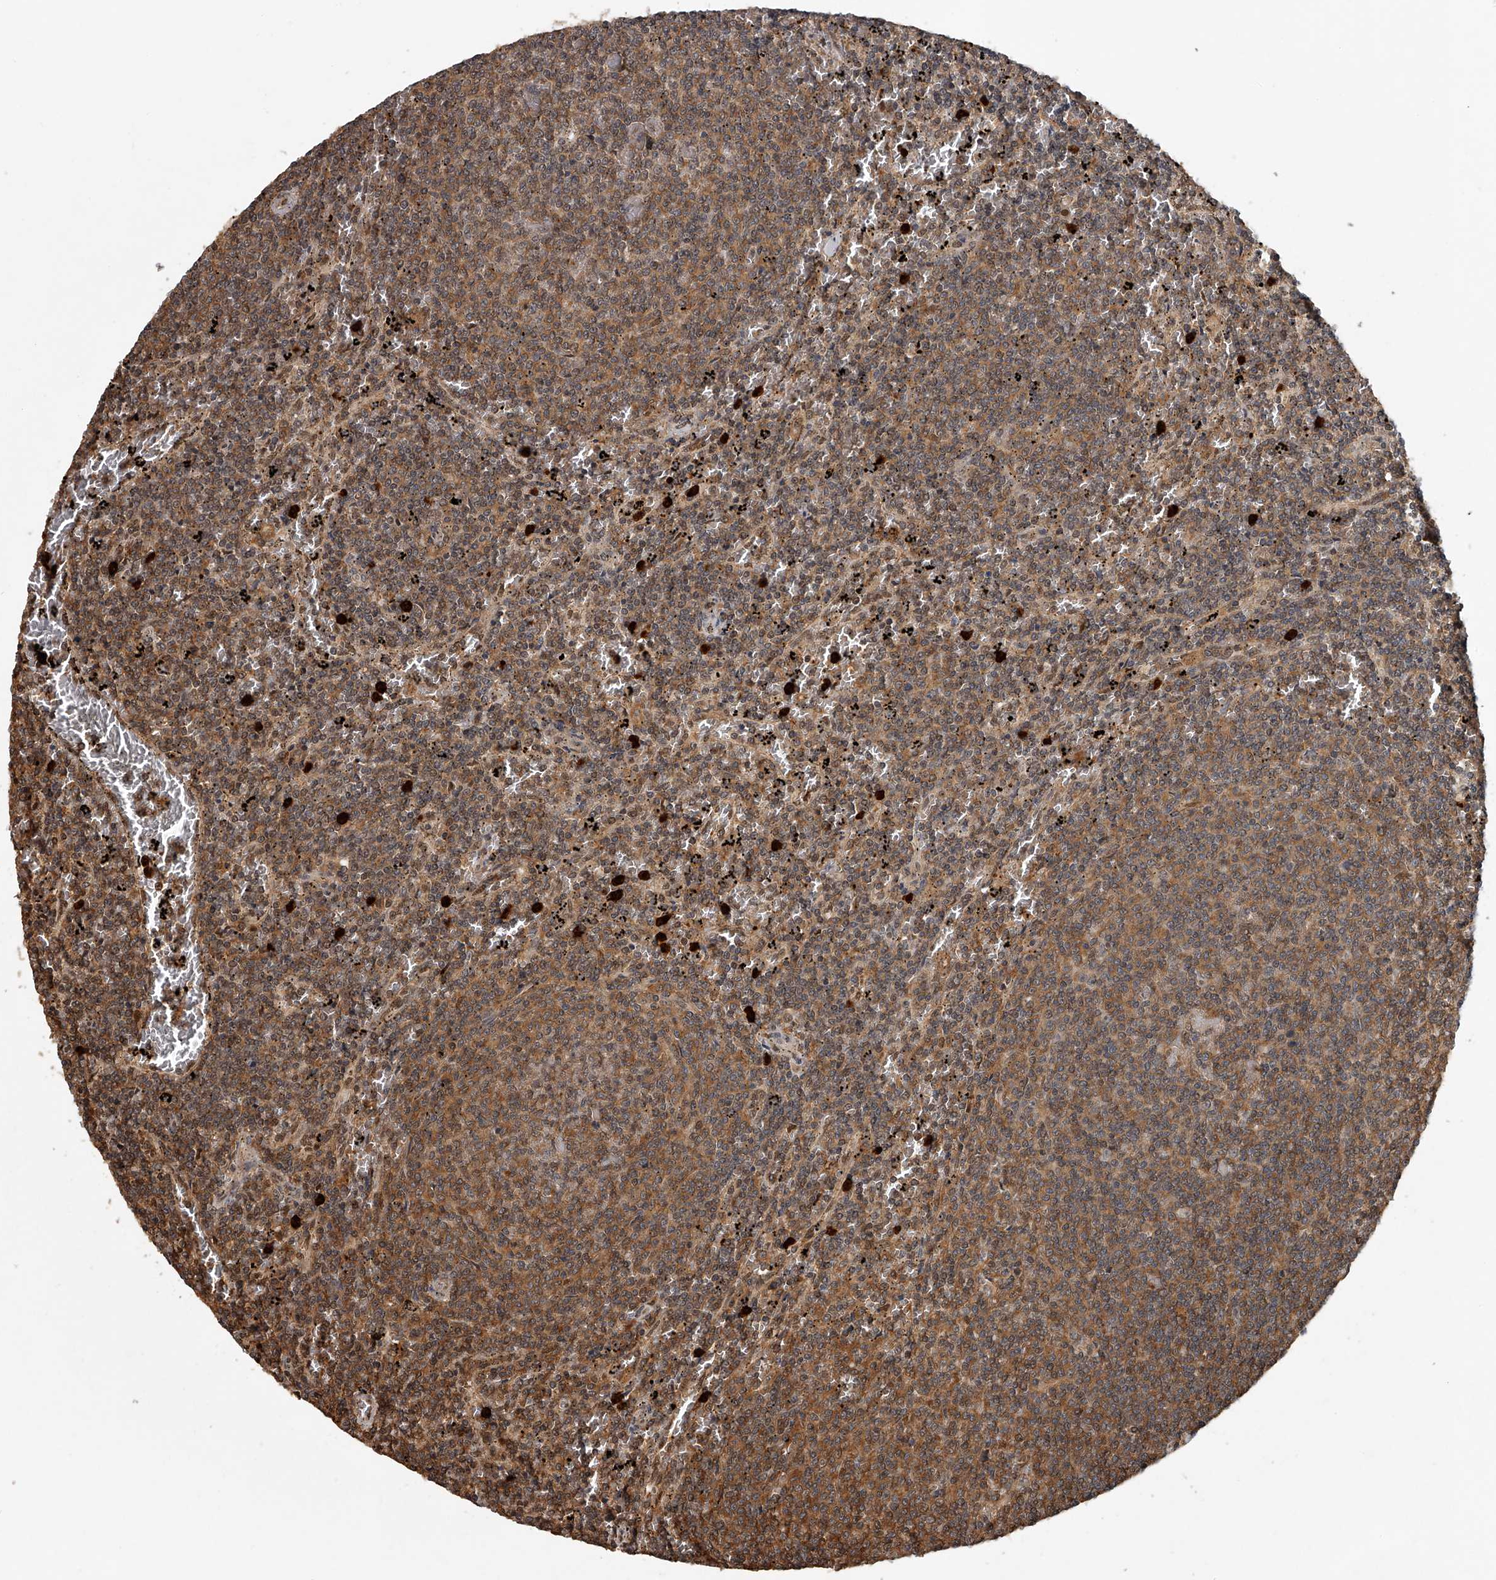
{"staining": {"intensity": "moderate", "quantity": ">75%", "location": "cytoplasmic/membranous"}, "tissue": "lymphoma", "cell_type": "Tumor cells", "image_type": "cancer", "snomed": [{"axis": "morphology", "description": "Malignant lymphoma, non-Hodgkin's type, Low grade"}, {"axis": "topography", "description": "Spleen"}], "caption": "Lymphoma tissue displays moderate cytoplasmic/membranous expression in about >75% of tumor cells, visualized by immunohistochemistry.", "gene": "PLEKHG1", "patient": {"sex": "female", "age": 50}}